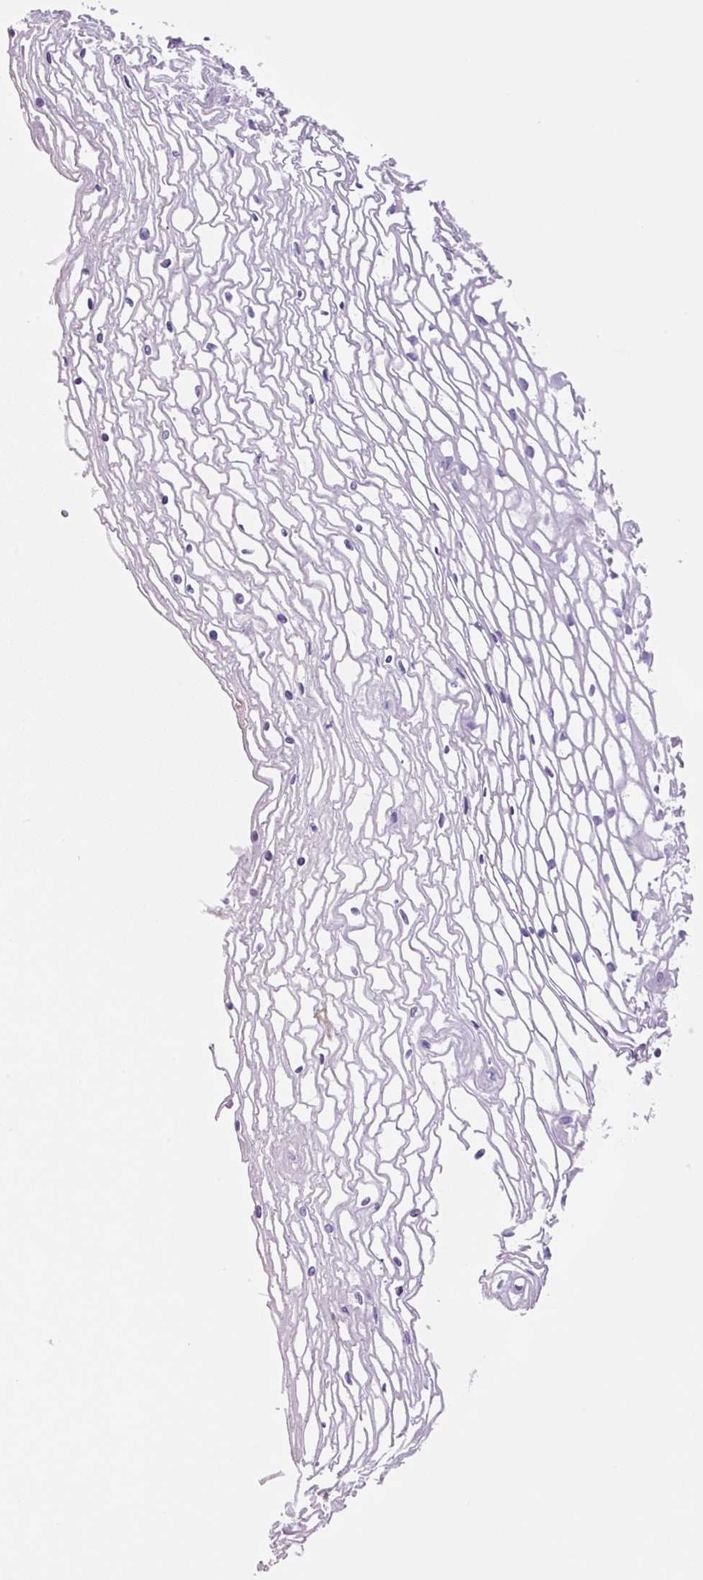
{"staining": {"intensity": "negative", "quantity": "none", "location": "none"}, "tissue": "cervix", "cell_type": "Glandular cells", "image_type": "normal", "snomed": [{"axis": "morphology", "description": "Normal tissue, NOS"}, {"axis": "topography", "description": "Cervix"}], "caption": "Glandular cells are negative for brown protein staining in benign cervix. (Immunohistochemistry, brightfield microscopy, high magnification).", "gene": "PRRT1", "patient": {"sex": "female", "age": 36}}